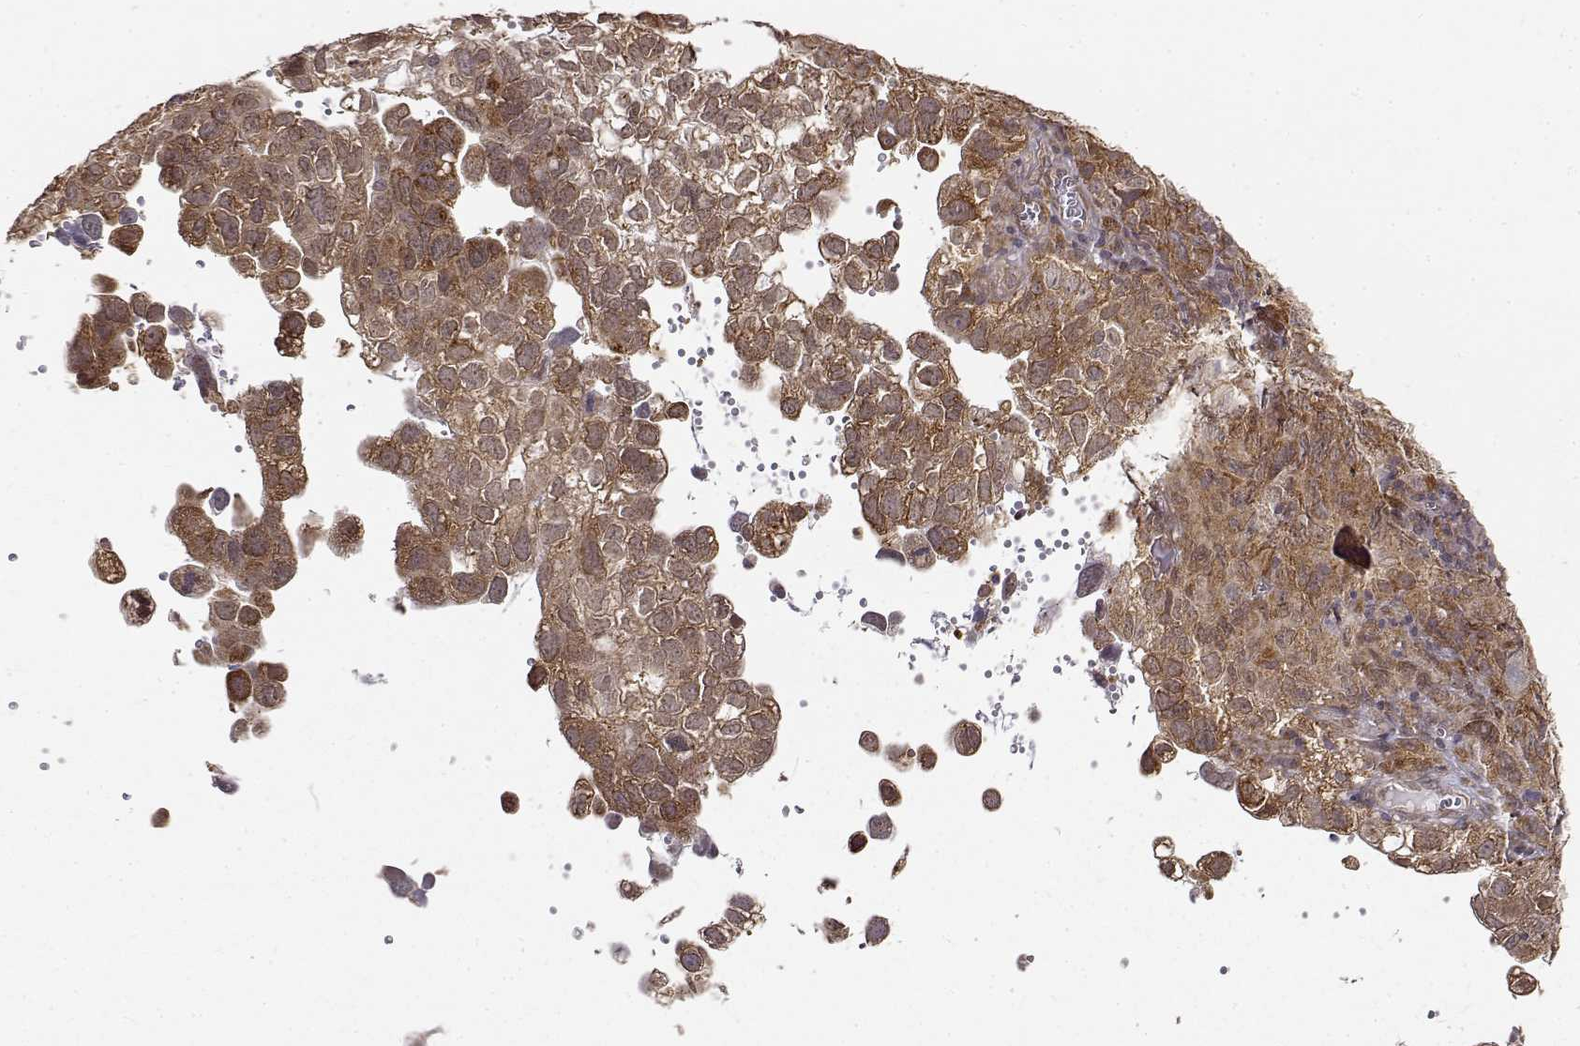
{"staining": {"intensity": "moderate", "quantity": ">75%", "location": "cytoplasmic/membranous"}, "tissue": "cervical cancer", "cell_type": "Tumor cells", "image_type": "cancer", "snomed": [{"axis": "morphology", "description": "Squamous cell carcinoma, NOS"}, {"axis": "topography", "description": "Cervix"}], "caption": "DAB immunohistochemical staining of squamous cell carcinoma (cervical) exhibits moderate cytoplasmic/membranous protein expression in about >75% of tumor cells. Using DAB (brown) and hematoxylin (blue) stains, captured at high magnification using brightfield microscopy.", "gene": "RNF13", "patient": {"sex": "female", "age": 55}}